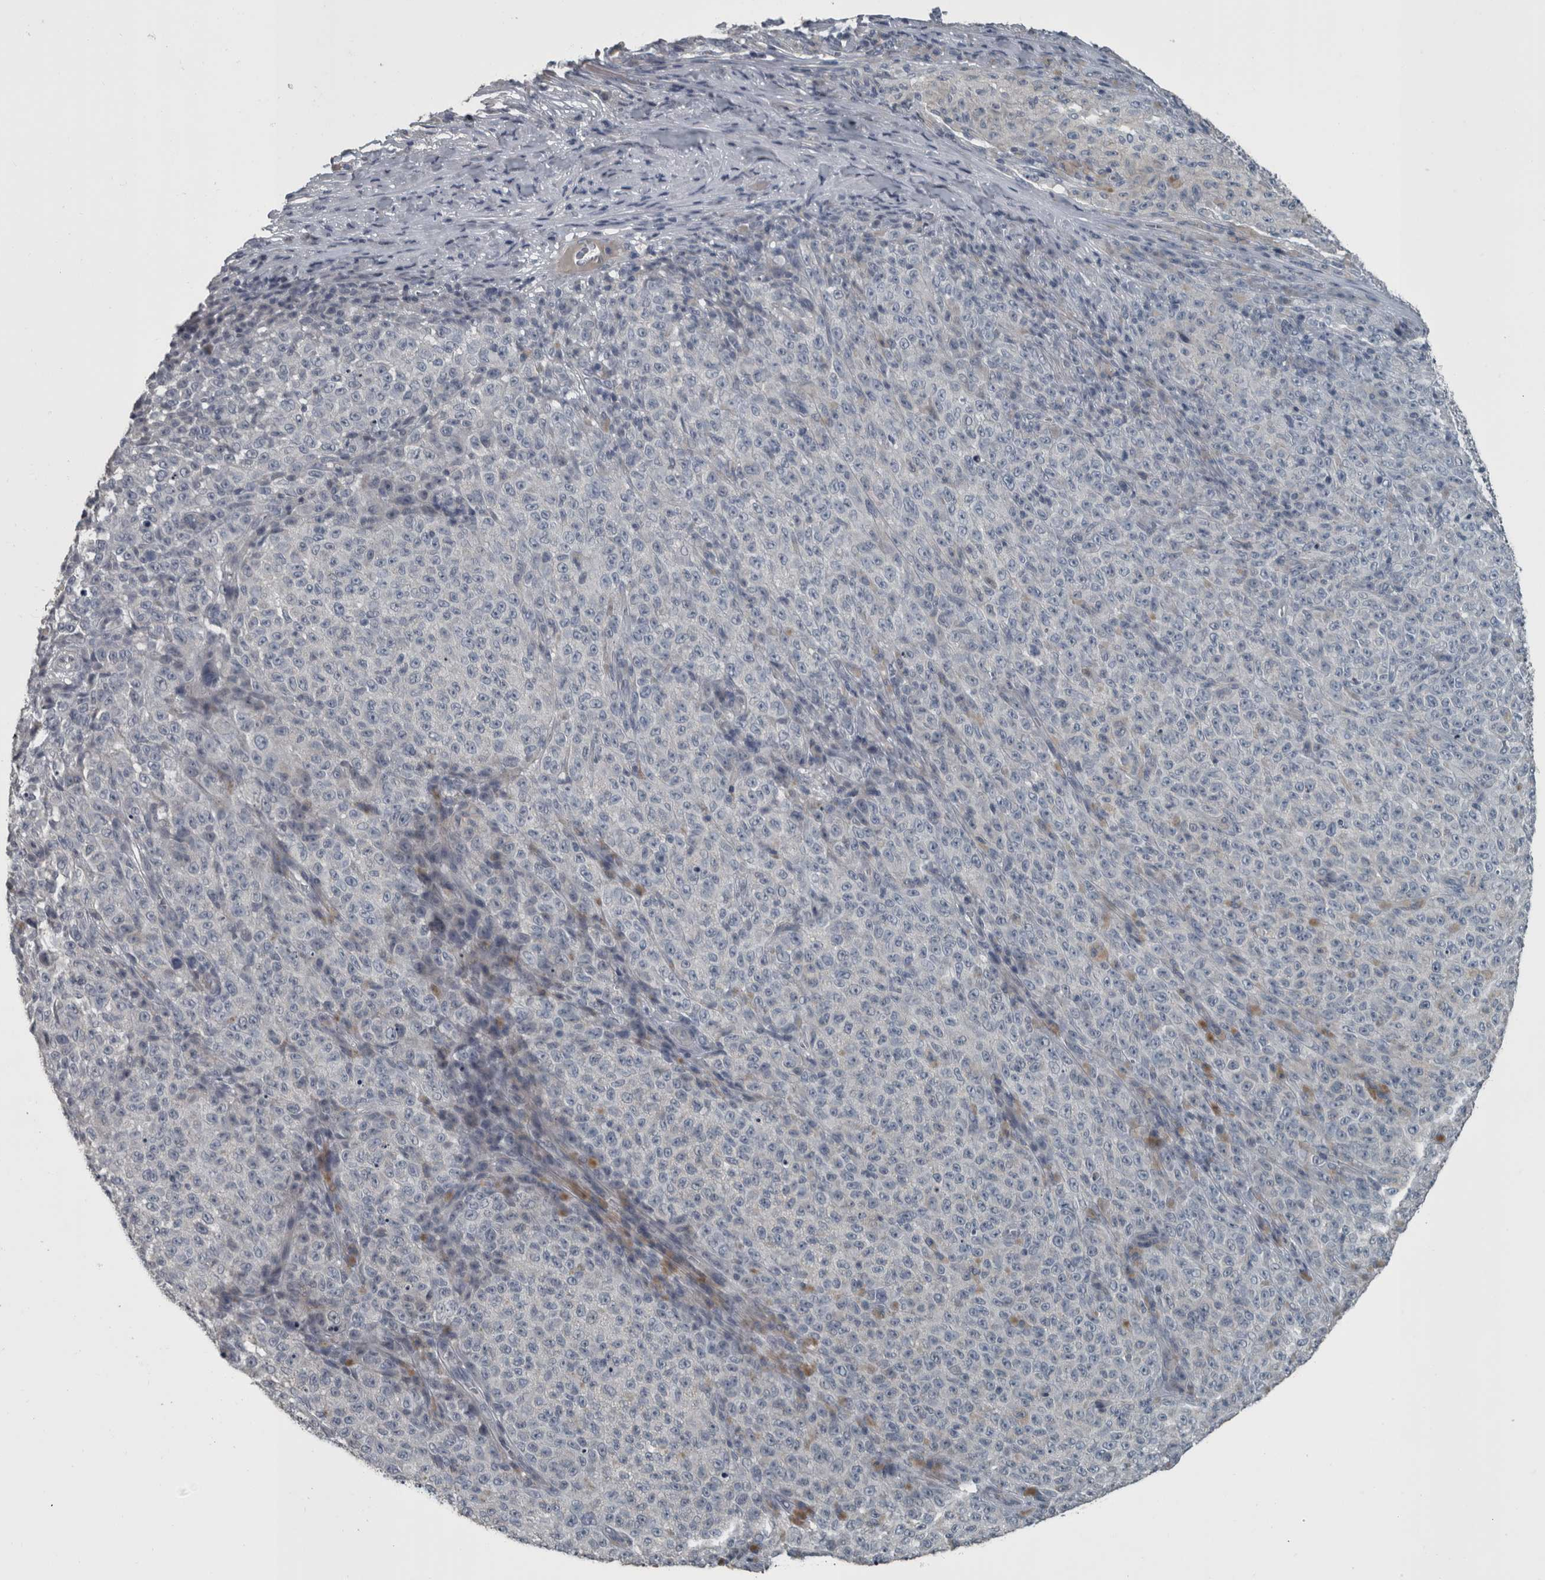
{"staining": {"intensity": "negative", "quantity": "none", "location": "none"}, "tissue": "melanoma", "cell_type": "Tumor cells", "image_type": "cancer", "snomed": [{"axis": "morphology", "description": "Malignant melanoma, NOS"}, {"axis": "topography", "description": "Skin"}], "caption": "This is an immunohistochemistry (IHC) histopathology image of melanoma. There is no expression in tumor cells.", "gene": "KRT20", "patient": {"sex": "female", "age": 82}}